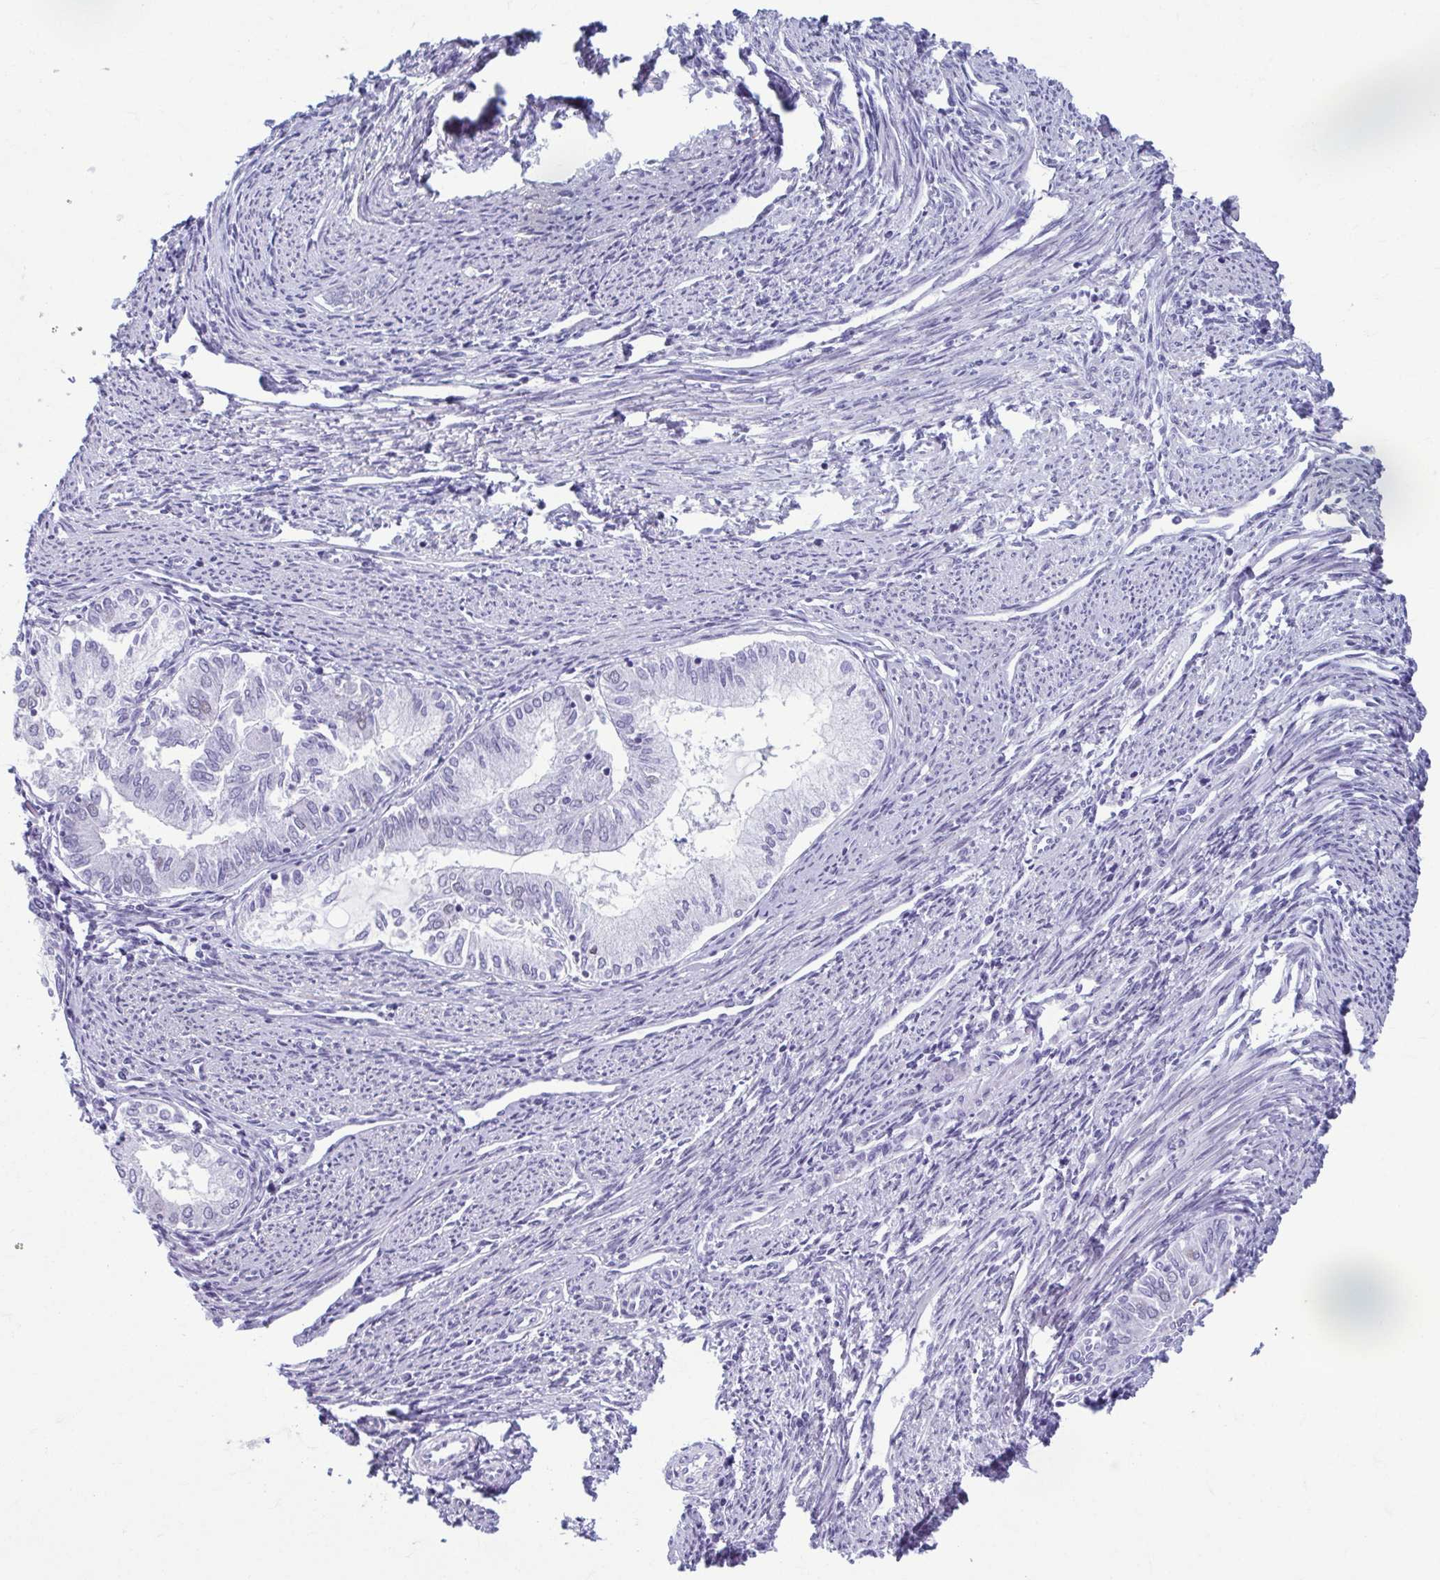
{"staining": {"intensity": "negative", "quantity": "none", "location": "none"}, "tissue": "endometrial cancer", "cell_type": "Tumor cells", "image_type": "cancer", "snomed": [{"axis": "morphology", "description": "Adenocarcinoma, NOS"}, {"axis": "topography", "description": "Endometrium"}], "caption": "High magnification brightfield microscopy of adenocarcinoma (endometrial) stained with DAB (3,3'-diaminobenzidine) (brown) and counterstained with hematoxylin (blue): tumor cells show no significant expression.", "gene": "TCEAL3", "patient": {"sex": "female", "age": 79}}